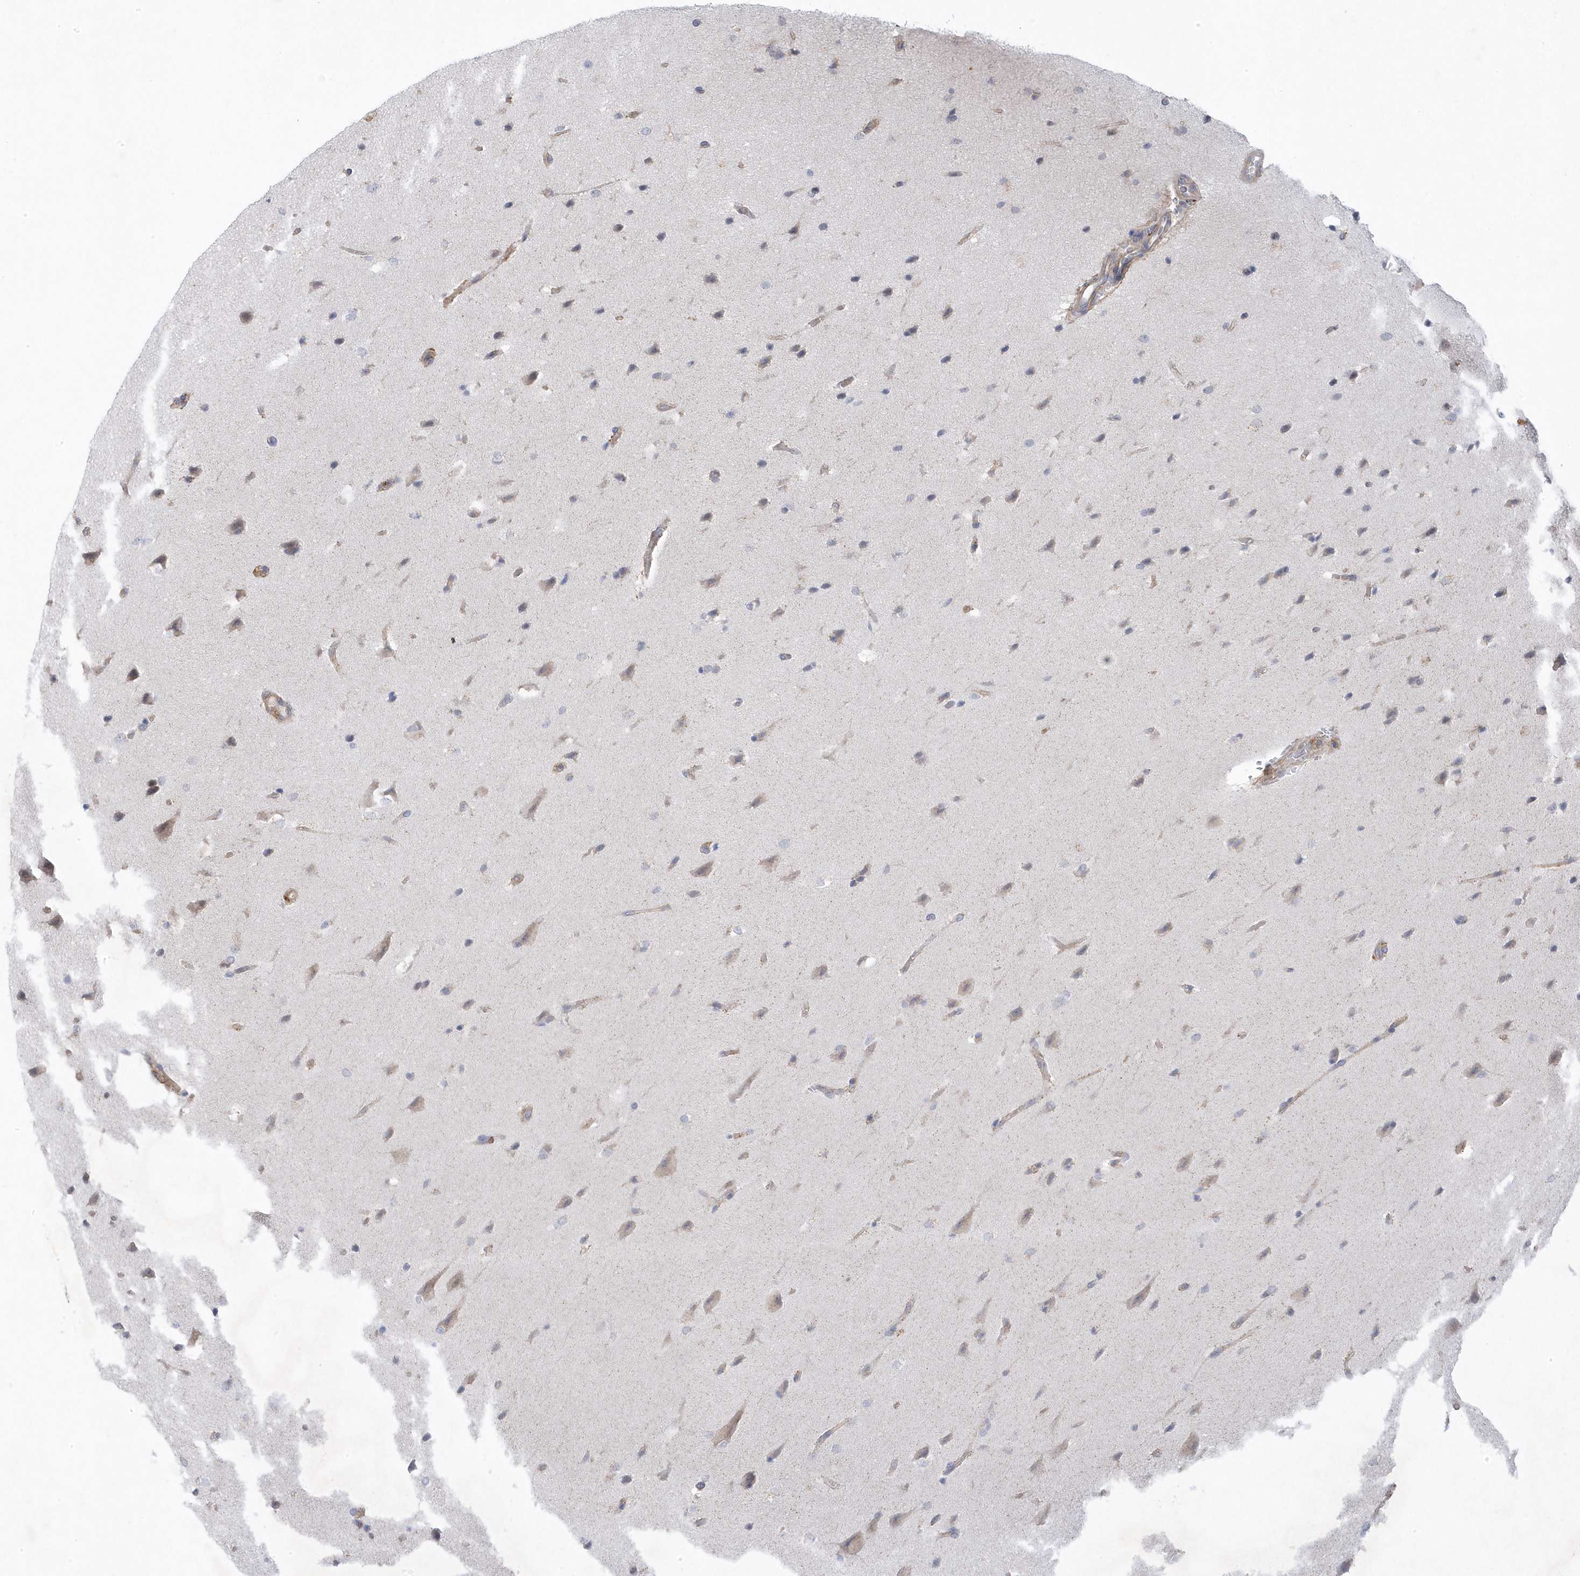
{"staining": {"intensity": "negative", "quantity": "none", "location": "none"}, "tissue": "glioma", "cell_type": "Tumor cells", "image_type": "cancer", "snomed": [{"axis": "morphology", "description": "Glioma, malignant, Low grade"}, {"axis": "topography", "description": "Brain"}], "caption": "Immunohistochemical staining of low-grade glioma (malignant) exhibits no significant positivity in tumor cells.", "gene": "ANAPC1", "patient": {"sex": "female", "age": 37}}